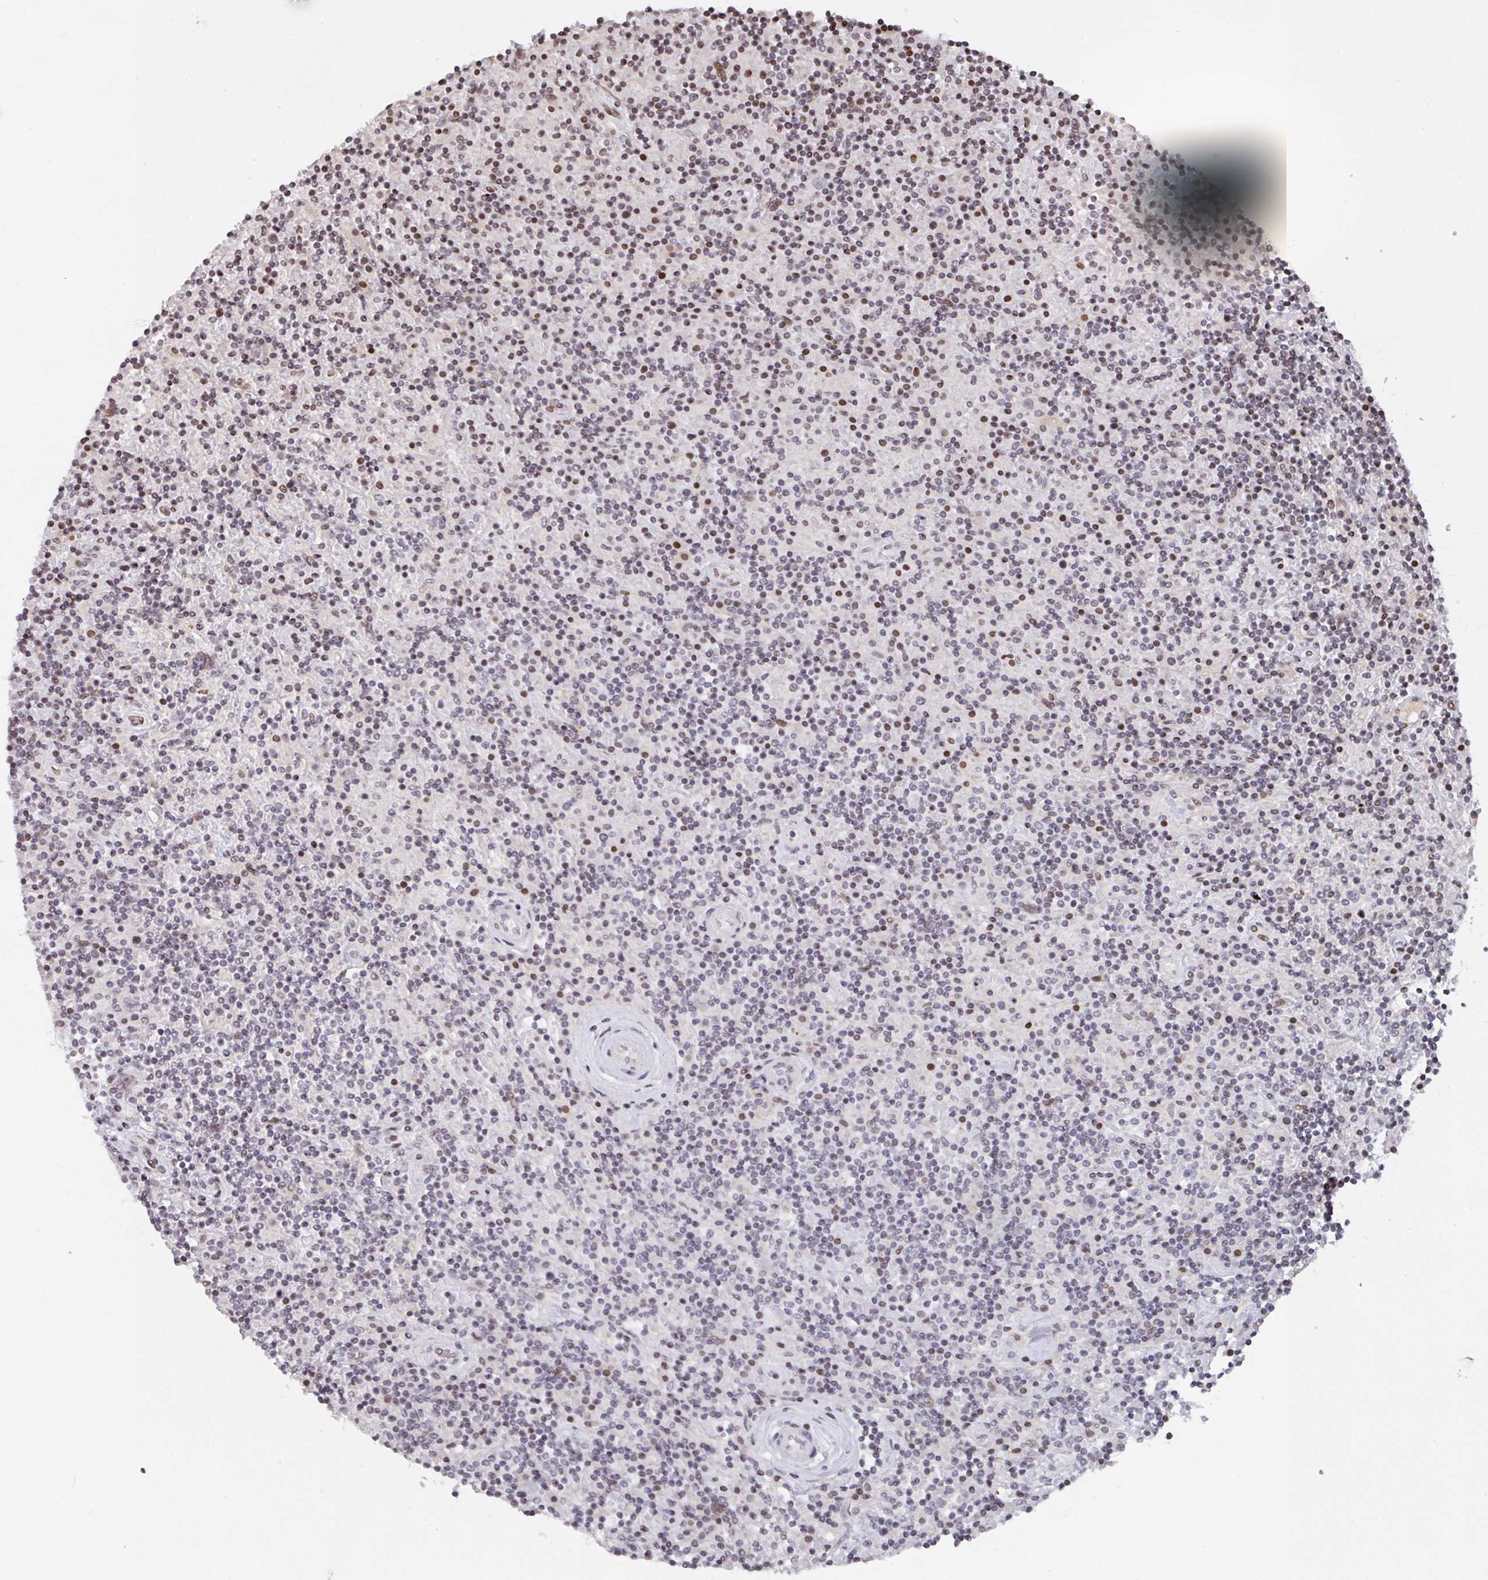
{"staining": {"intensity": "negative", "quantity": "none", "location": "none"}, "tissue": "lymphoma", "cell_type": "Tumor cells", "image_type": "cancer", "snomed": [{"axis": "morphology", "description": "Hodgkin's disease, NOS"}, {"axis": "topography", "description": "Lymph node"}], "caption": "Lymphoma was stained to show a protein in brown. There is no significant positivity in tumor cells. Nuclei are stained in blue.", "gene": "PCDHB8", "patient": {"sex": "male", "age": 70}}